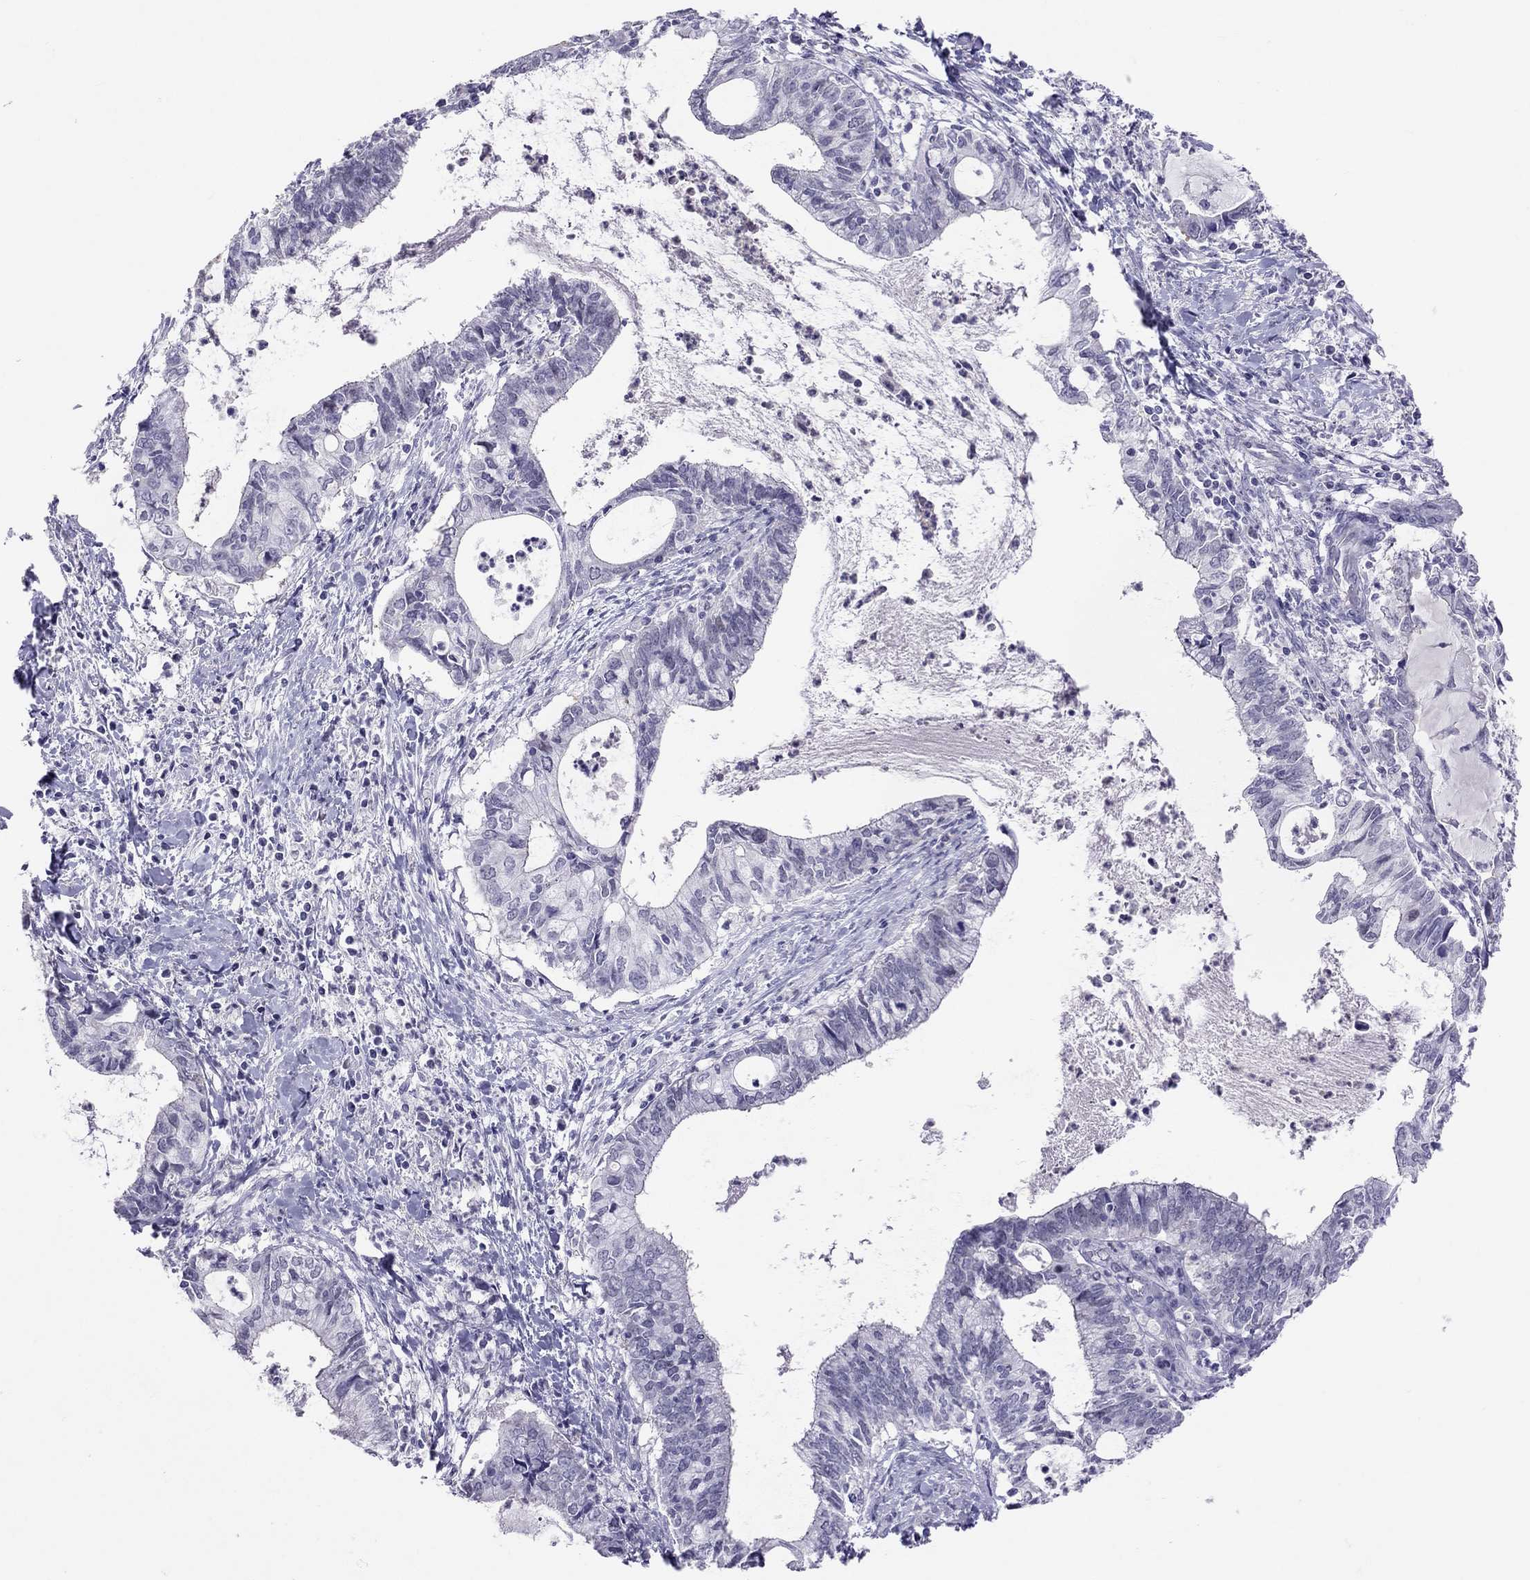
{"staining": {"intensity": "negative", "quantity": "none", "location": "none"}, "tissue": "cervical cancer", "cell_type": "Tumor cells", "image_type": "cancer", "snomed": [{"axis": "morphology", "description": "Adenocarcinoma, NOS"}, {"axis": "topography", "description": "Cervix"}], "caption": "Immunohistochemical staining of cervical cancer (adenocarcinoma) demonstrates no significant positivity in tumor cells.", "gene": "JHY", "patient": {"sex": "female", "age": 42}}